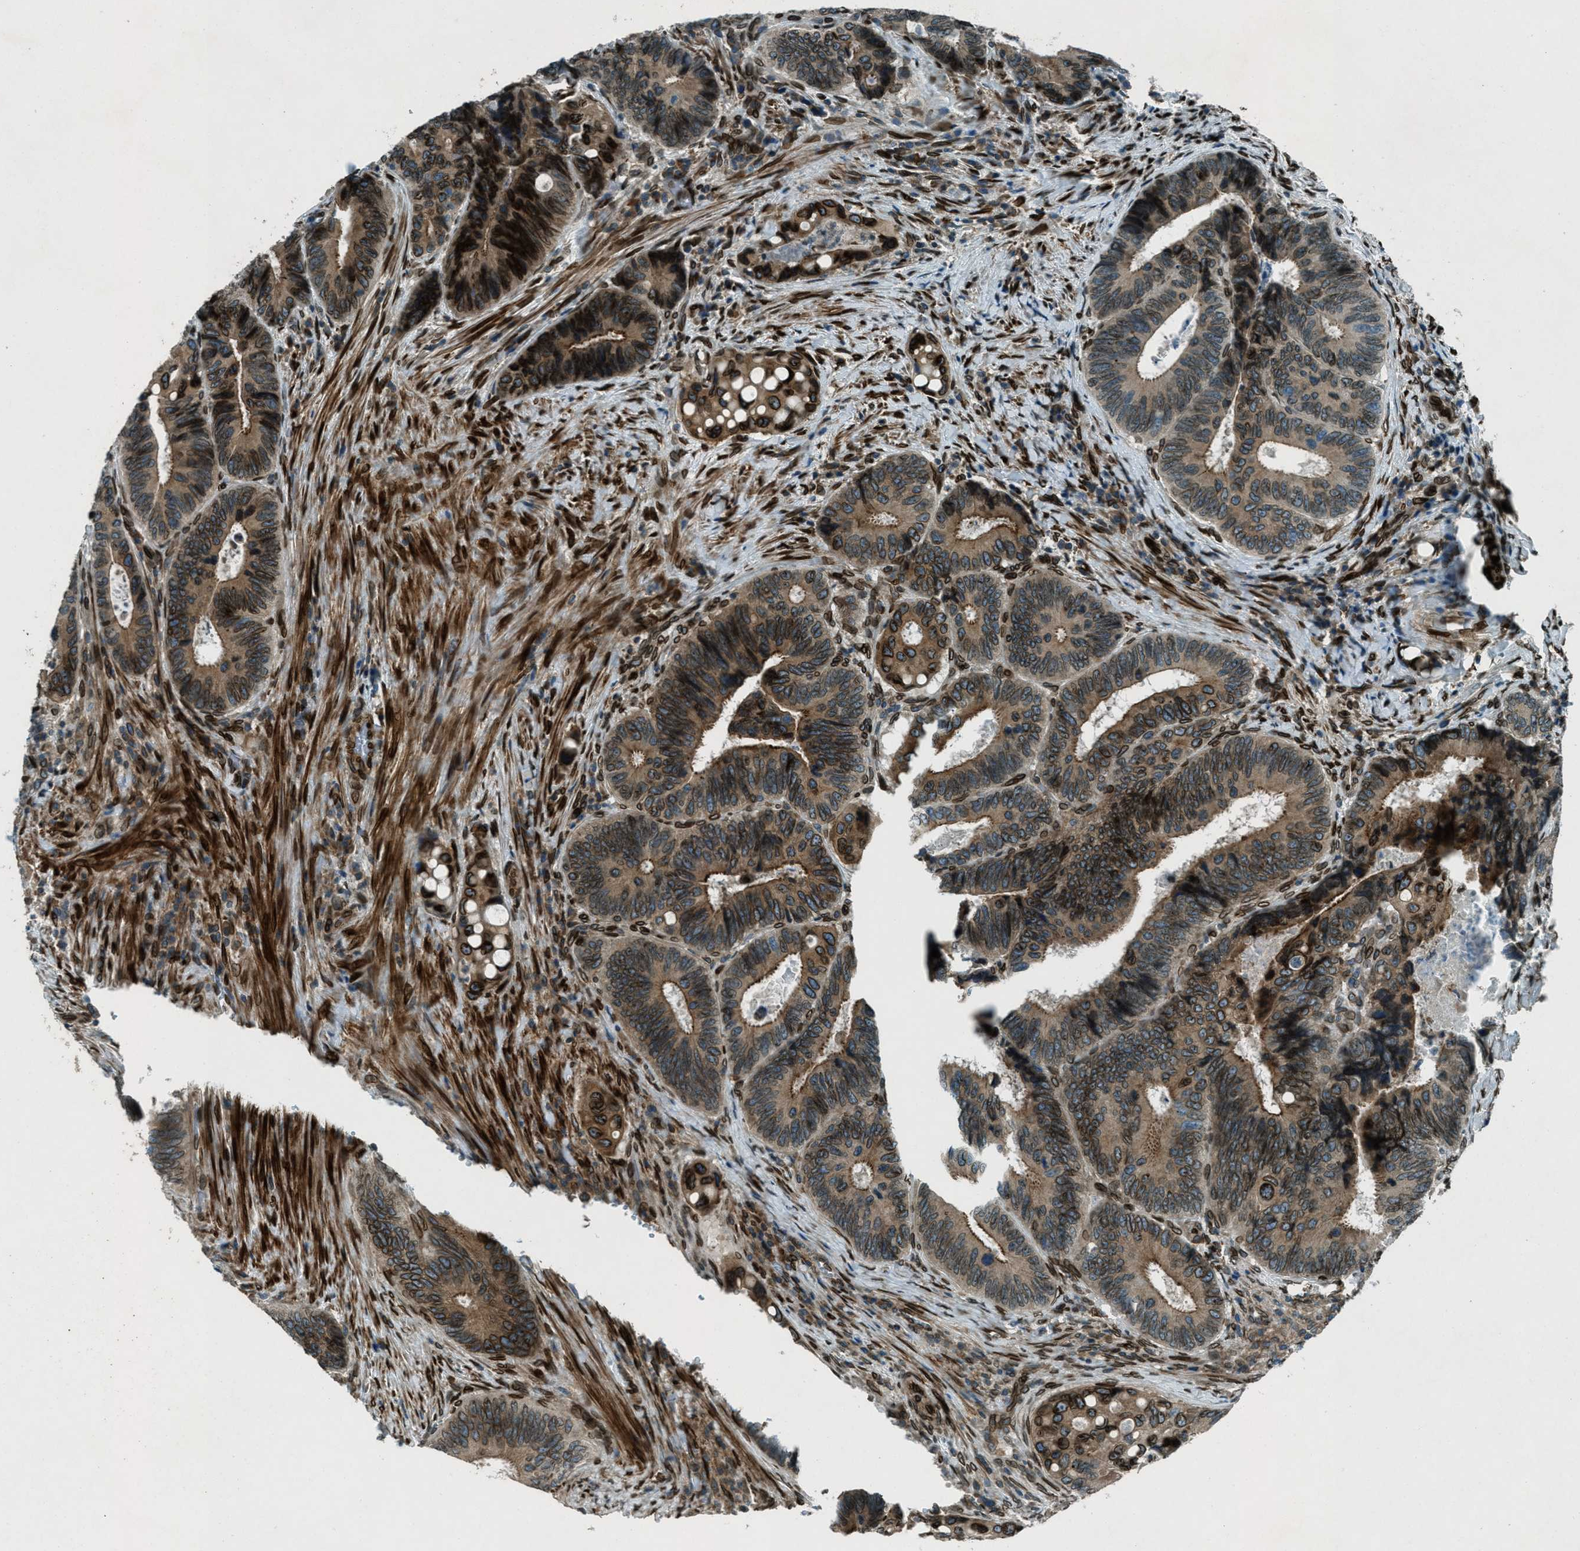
{"staining": {"intensity": "strong", "quantity": ">75%", "location": "cytoplasmic/membranous,nuclear"}, "tissue": "colorectal cancer", "cell_type": "Tumor cells", "image_type": "cancer", "snomed": [{"axis": "morphology", "description": "Inflammation, NOS"}, {"axis": "morphology", "description": "Adenocarcinoma, NOS"}, {"axis": "topography", "description": "Colon"}], "caption": "Colorectal cancer was stained to show a protein in brown. There is high levels of strong cytoplasmic/membranous and nuclear positivity in about >75% of tumor cells.", "gene": "LEMD2", "patient": {"sex": "male", "age": 72}}